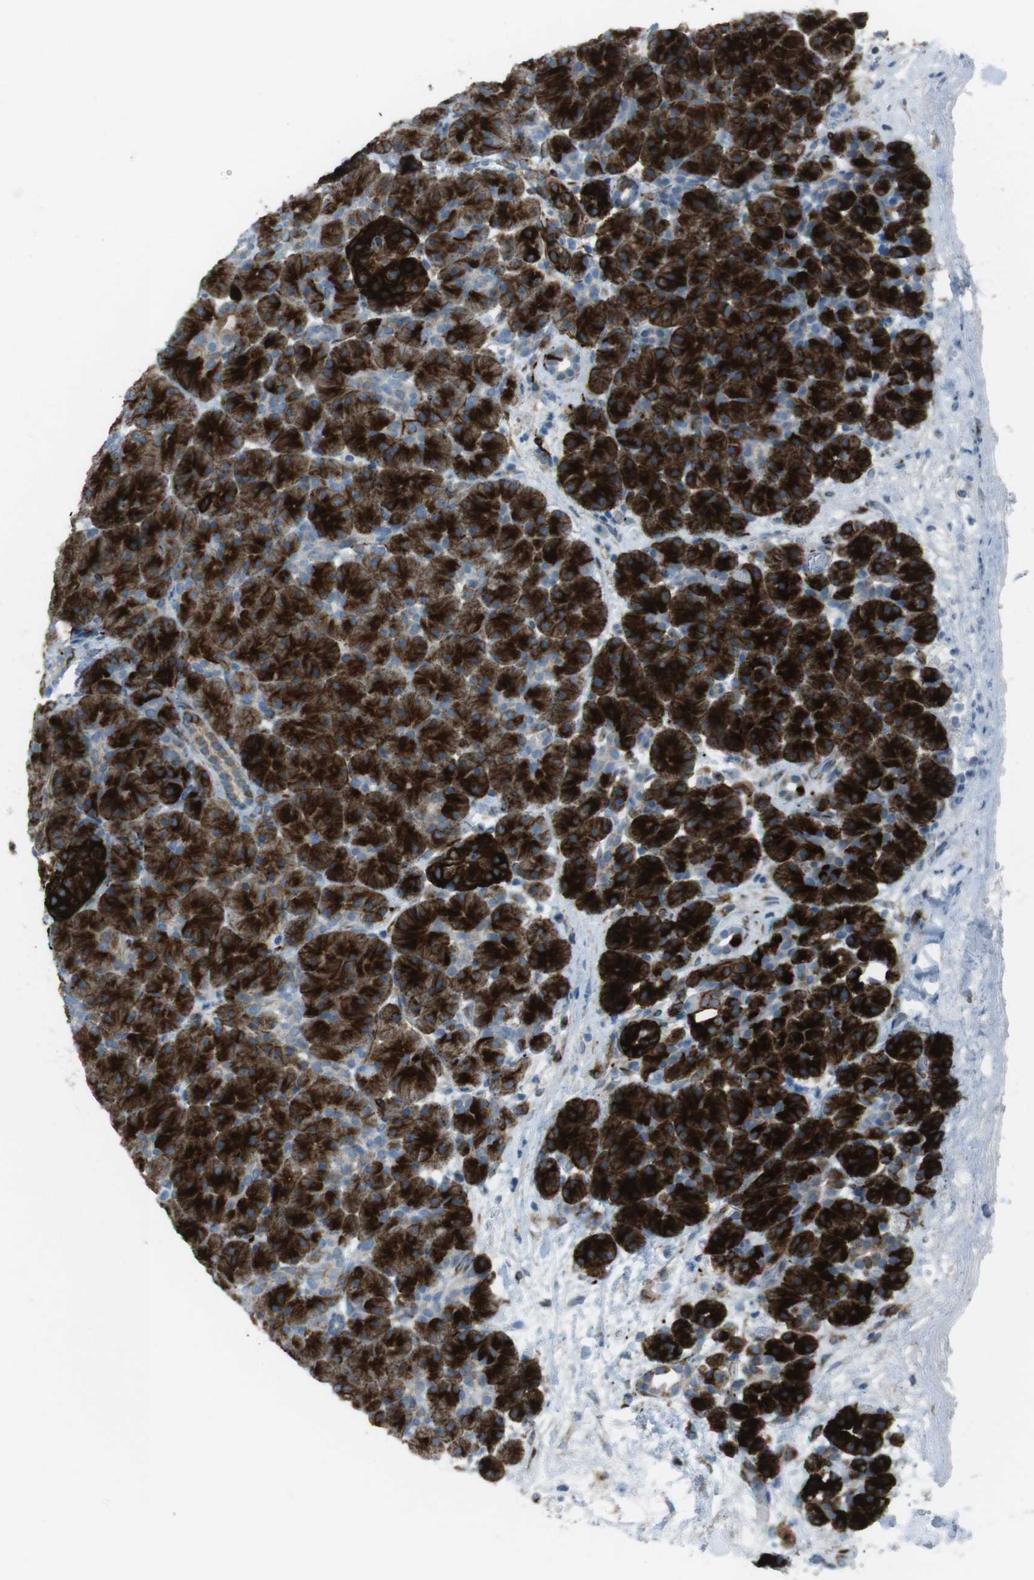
{"staining": {"intensity": "strong", "quantity": ">75%", "location": "cytoplasmic/membranous"}, "tissue": "pancreas", "cell_type": "Exocrine glandular cells", "image_type": "normal", "snomed": [{"axis": "morphology", "description": "Normal tissue, NOS"}, {"axis": "topography", "description": "Pancreas"}], "caption": "Protein positivity by immunohistochemistry displays strong cytoplasmic/membranous staining in approximately >75% of exocrine glandular cells in benign pancreas. (DAB (3,3'-diaminobenzidine) = brown stain, brightfield microscopy at high magnification).", "gene": "TUBB2A", "patient": {"sex": "male", "age": 66}}